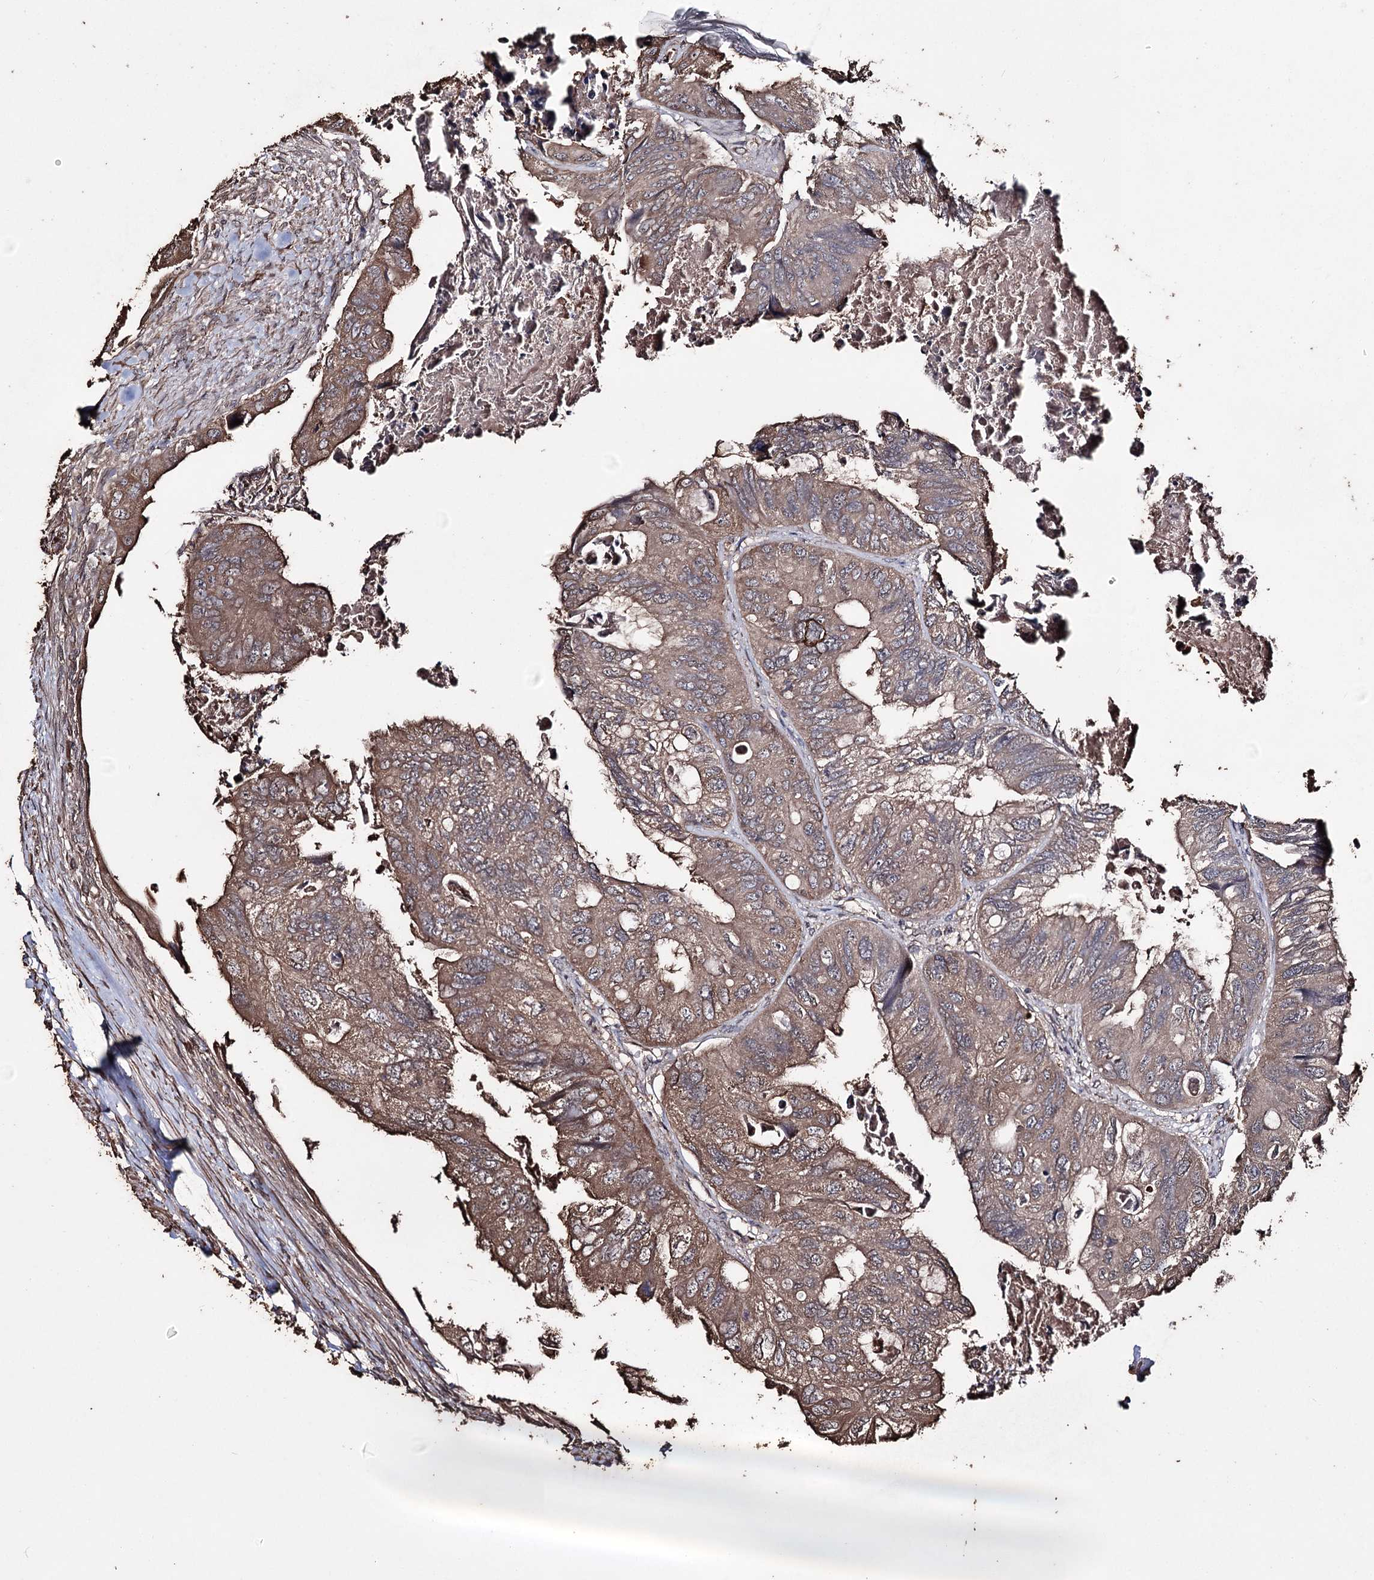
{"staining": {"intensity": "weak", "quantity": ">75%", "location": "cytoplasmic/membranous"}, "tissue": "colorectal cancer", "cell_type": "Tumor cells", "image_type": "cancer", "snomed": [{"axis": "morphology", "description": "Adenocarcinoma, NOS"}, {"axis": "topography", "description": "Rectum"}], "caption": "A brown stain highlights weak cytoplasmic/membranous positivity of a protein in human colorectal cancer (adenocarcinoma) tumor cells.", "gene": "ZNF662", "patient": {"sex": "male", "age": 63}}